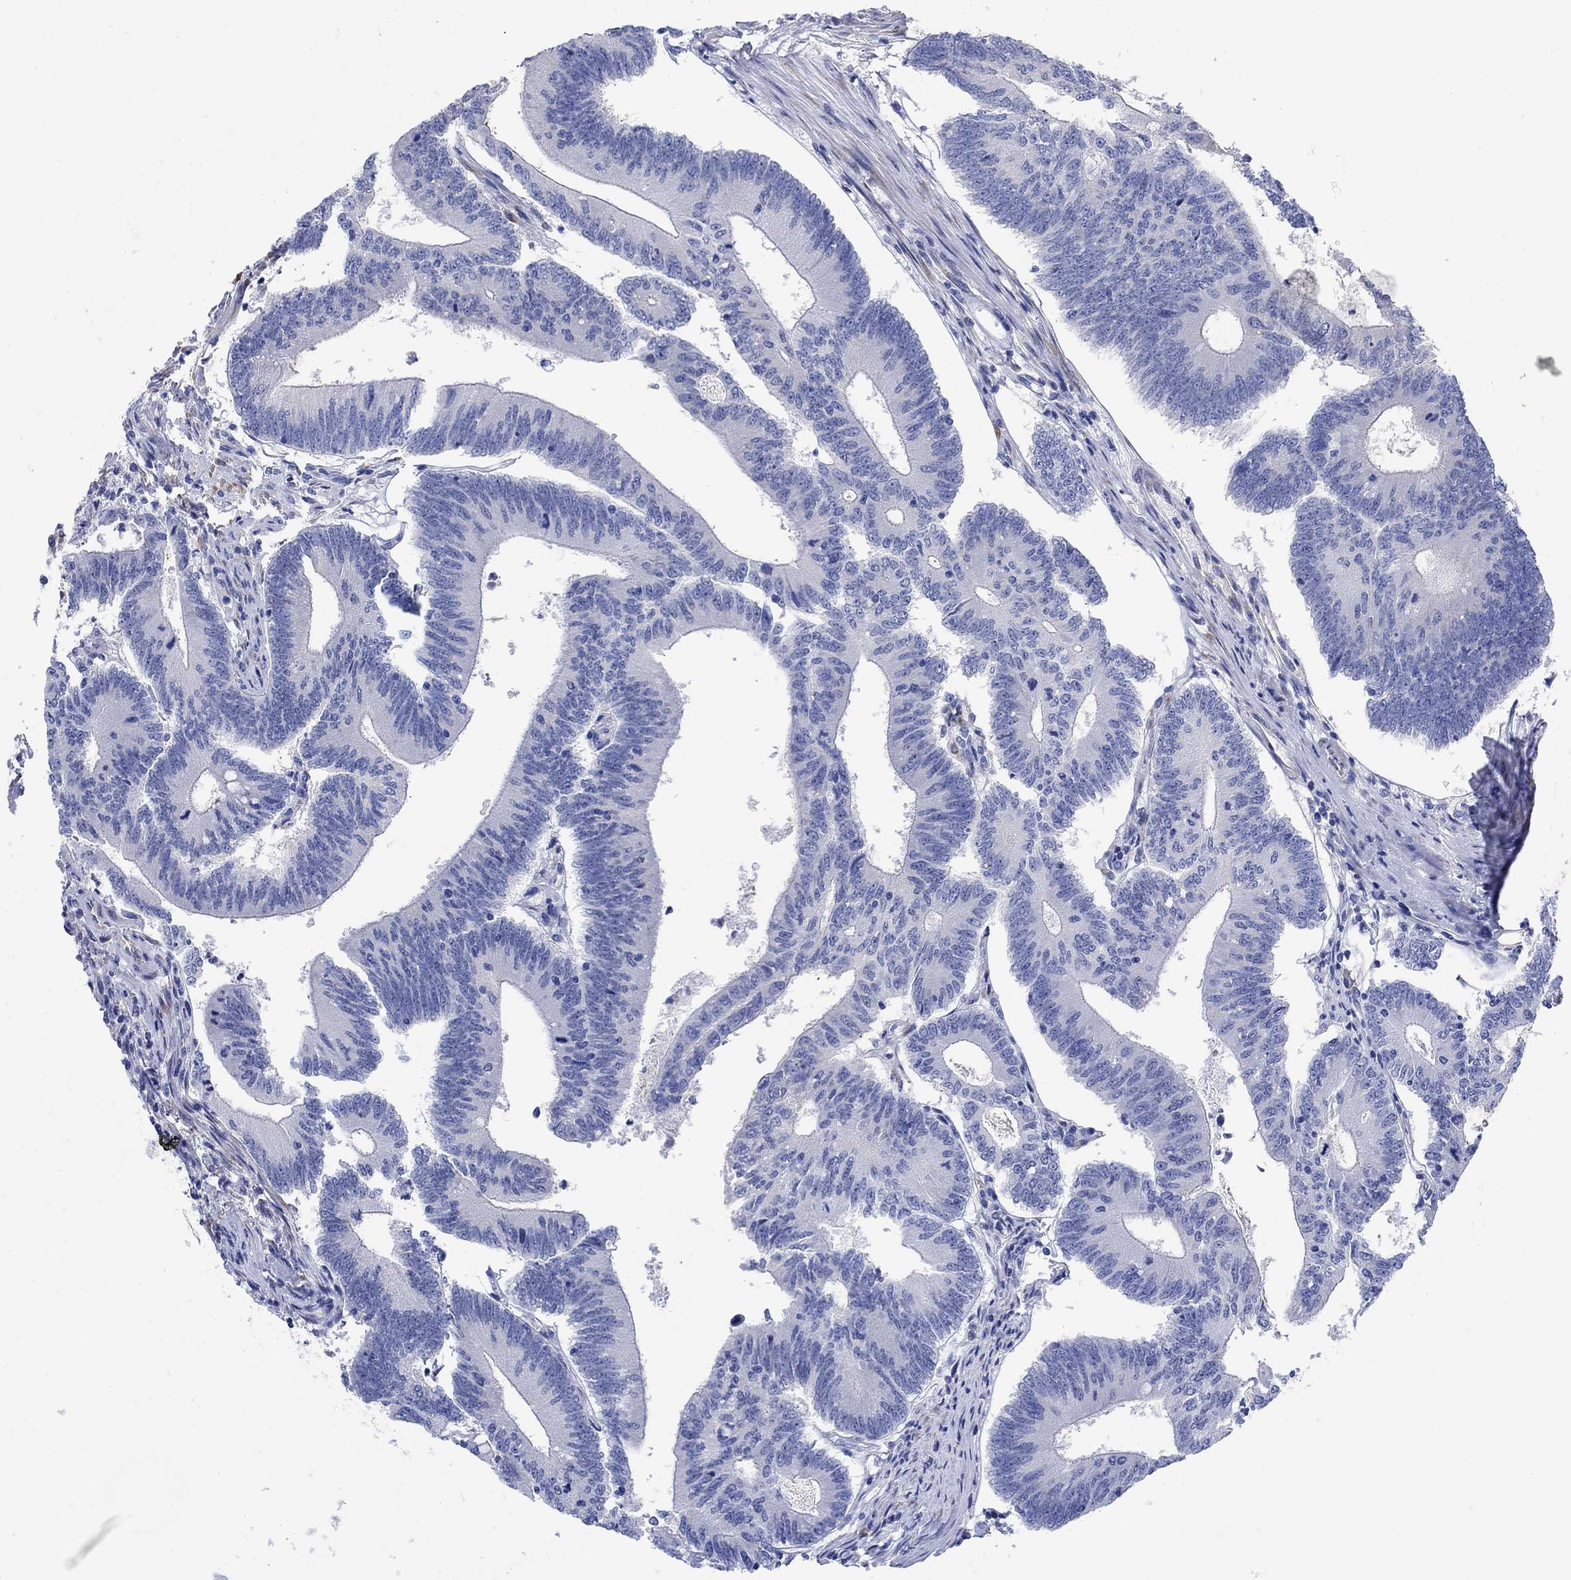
{"staining": {"intensity": "negative", "quantity": "none", "location": "none"}, "tissue": "colorectal cancer", "cell_type": "Tumor cells", "image_type": "cancer", "snomed": [{"axis": "morphology", "description": "Adenocarcinoma, NOS"}, {"axis": "topography", "description": "Colon"}], "caption": "An immunohistochemistry histopathology image of colorectal adenocarcinoma is shown. There is no staining in tumor cells of colorectal adenocarcinoma.", "gene": "MYL1", "patient": {"sex": "female", "age": 70}}